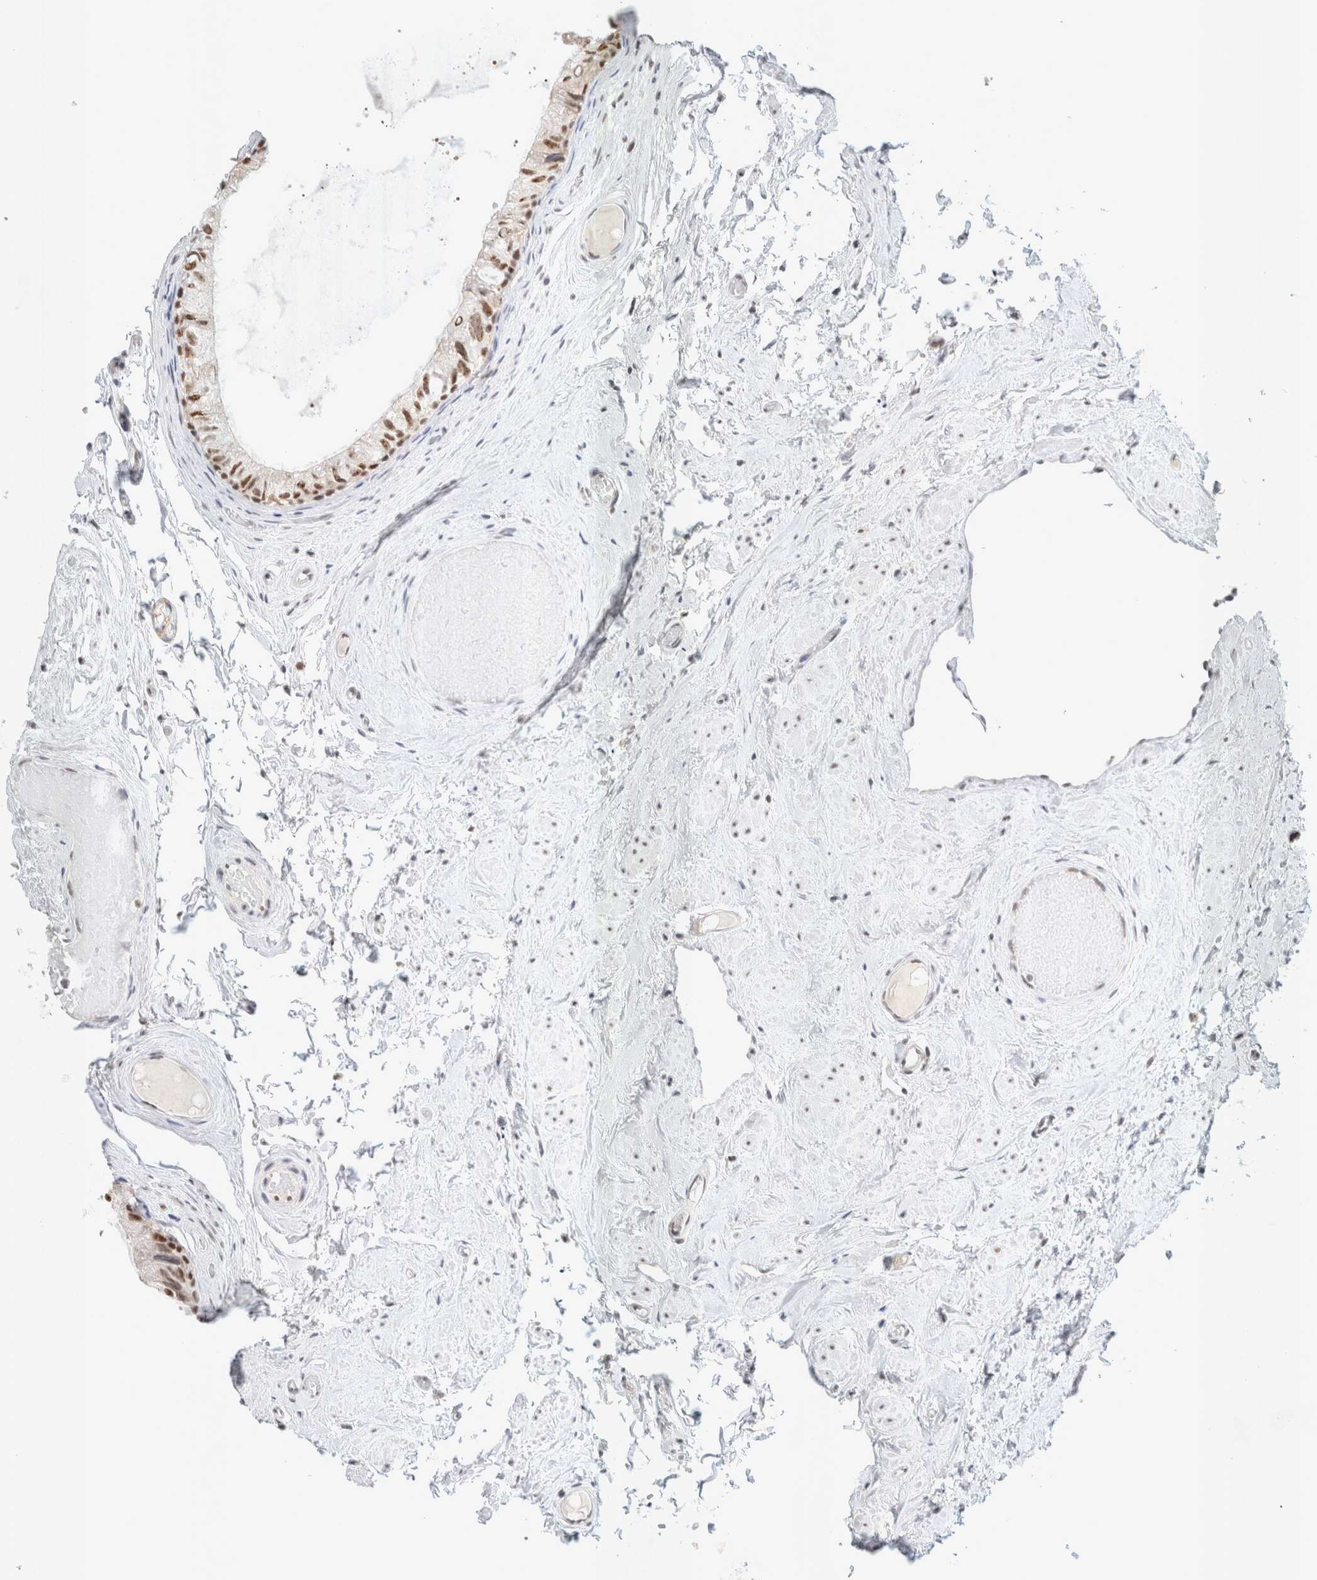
{"staining": {"intensity": "moderate", "quantity": "25%-75%", "location": "nuclear"}, "tissue": "epididymis", "cell_type": "Glandular cells", "image_type": "normal", "snomed": [{"axis": "morphology", "description": "Normal tissue, NOS"}, {"axis": "topography", "description": "Epididymis"}], "caption": "Protein staining shows moderate nuclear positivity in approximately 25%-75% of glandular cells in benign epididymis.", "gene": "TRMT12", "patient": {"sex": "male", "age": 79}}